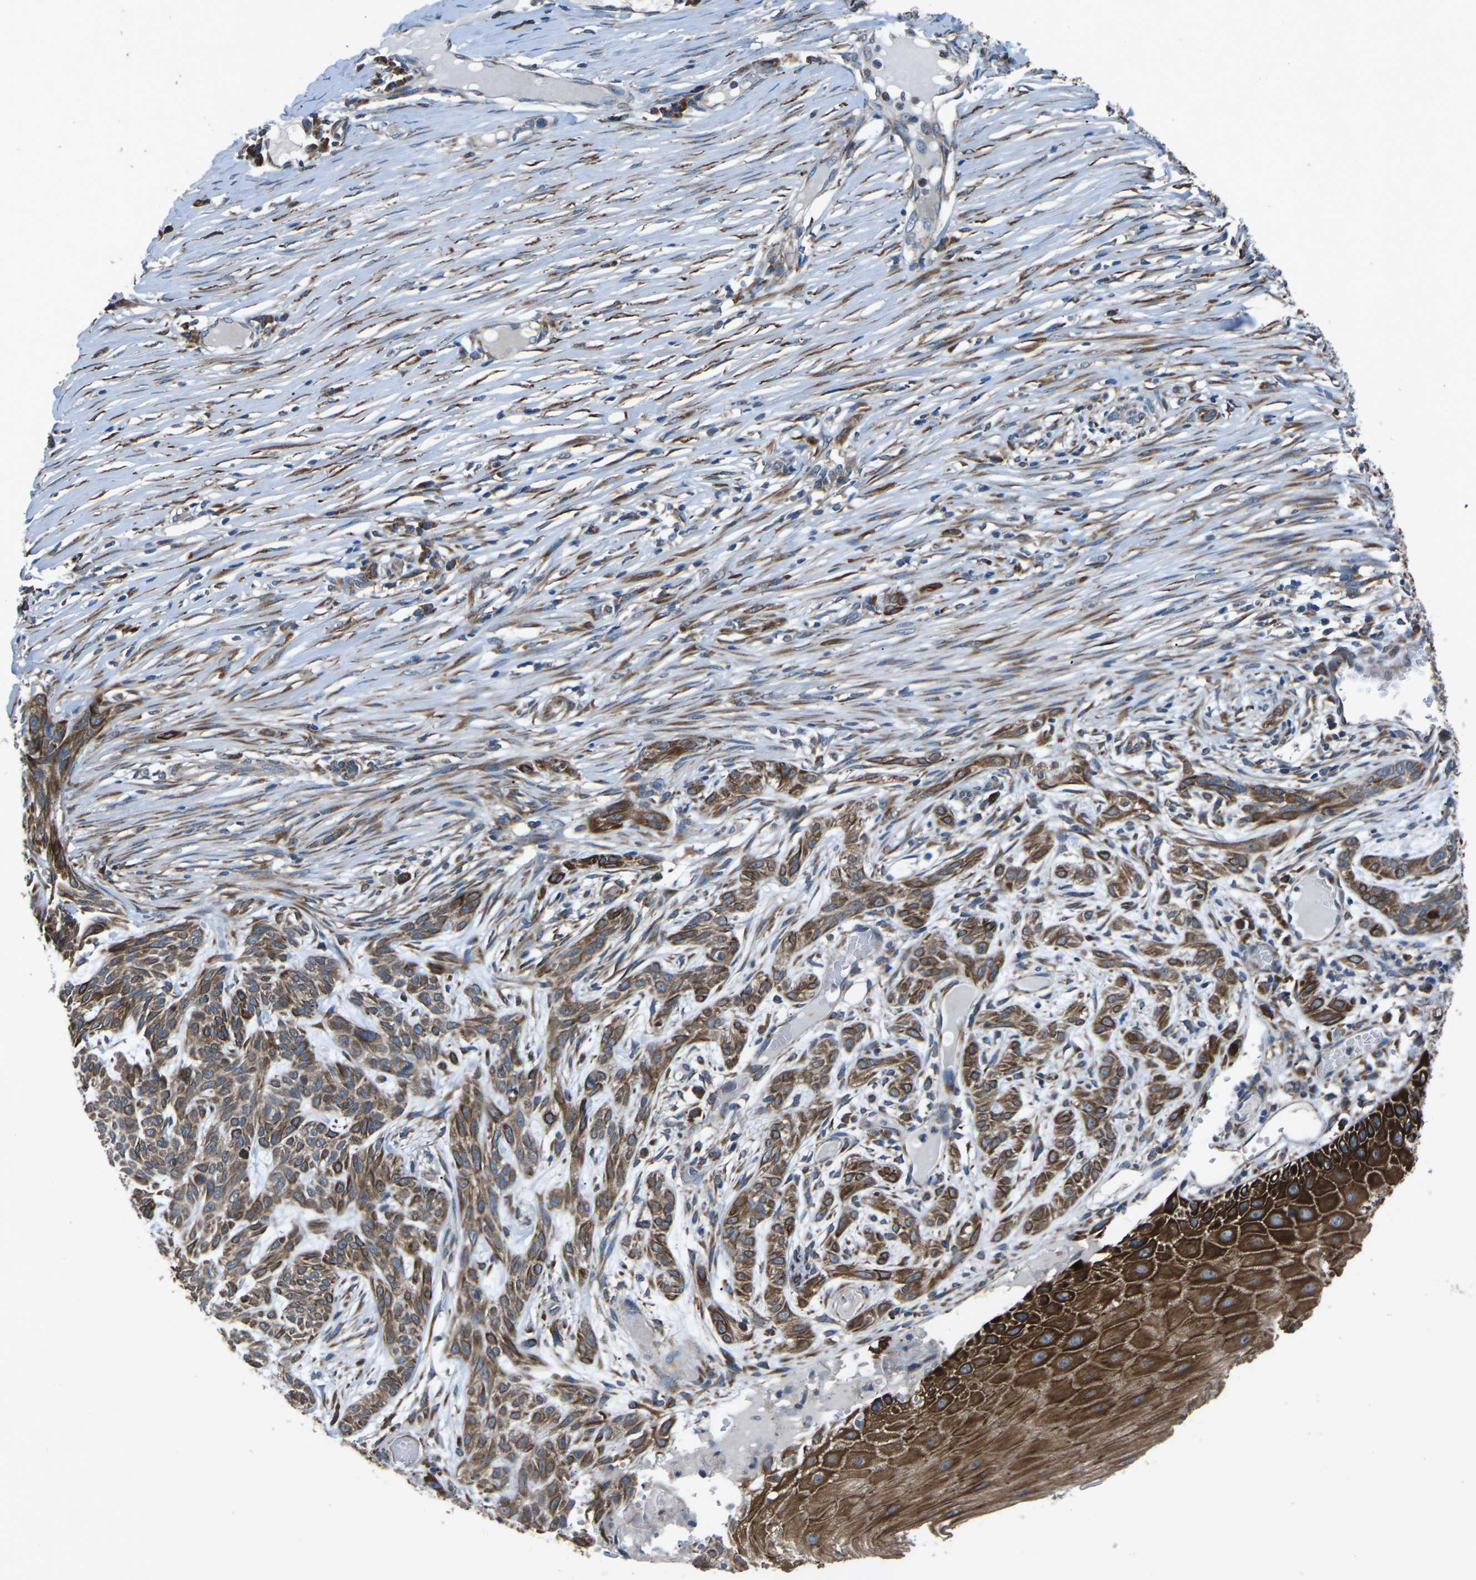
{"staining": {"intensity": "moderate", "quantity": ">75%", "location": "cytoplasmic/membranous"}, "tissue": "skin cancer", "cell_type": "Tumor cells", "image_type": "cancer", "snomed": [{"axis": "morphology", "description": "Basal cell carcinoma"}, {"axis": "topography", "description": "Skin"}], "caption": "This is a micrograph of IHC staining of basal cell carcinoma (skin), which shows moderate staining in the cytoplasmic/membranous of tumor cells.", "gene": "GABRP", "patient": {"sex": "female", "age": 59}}